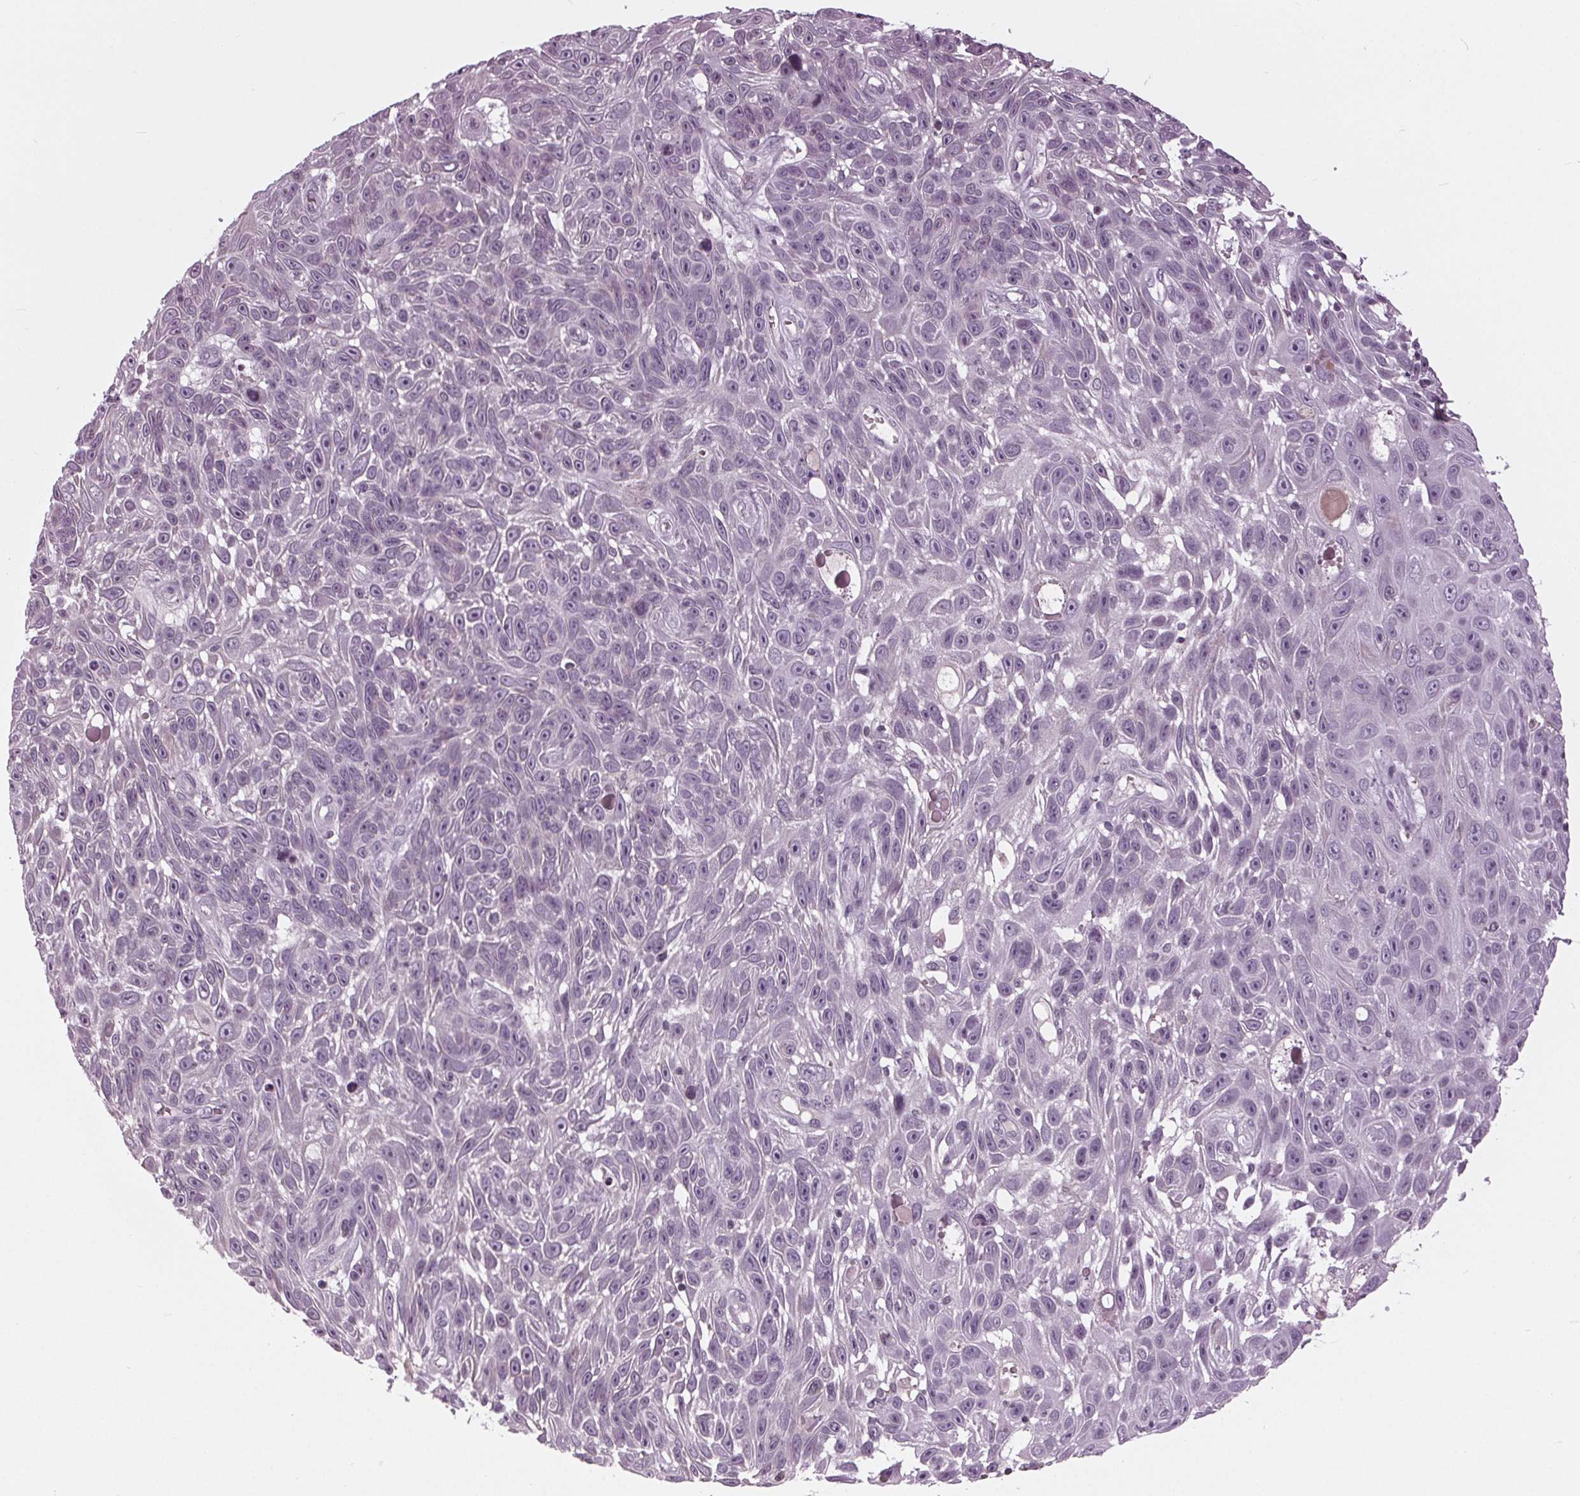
{"staining": {"intensity": "negative", "quantity": "none", "location": "none"}, "tissue": "skin cancer", "cell_type": "Tumor cells", "image_type": "cancer", "snomed": [{"axis": "morphology", "description": "Squamous cell carcinoma, NOS"}, {"axis": "topography", "description": "Skin"}], "caption": "Immunohistochemistry photomicrograph of neoplastic tissue: human squamous cell carcinoma (skin) stained with DAB shows no significant protein positivity in tumor cells.", "gene": "SLC9A4", "patient": {"sex": "male", "age": 82}}